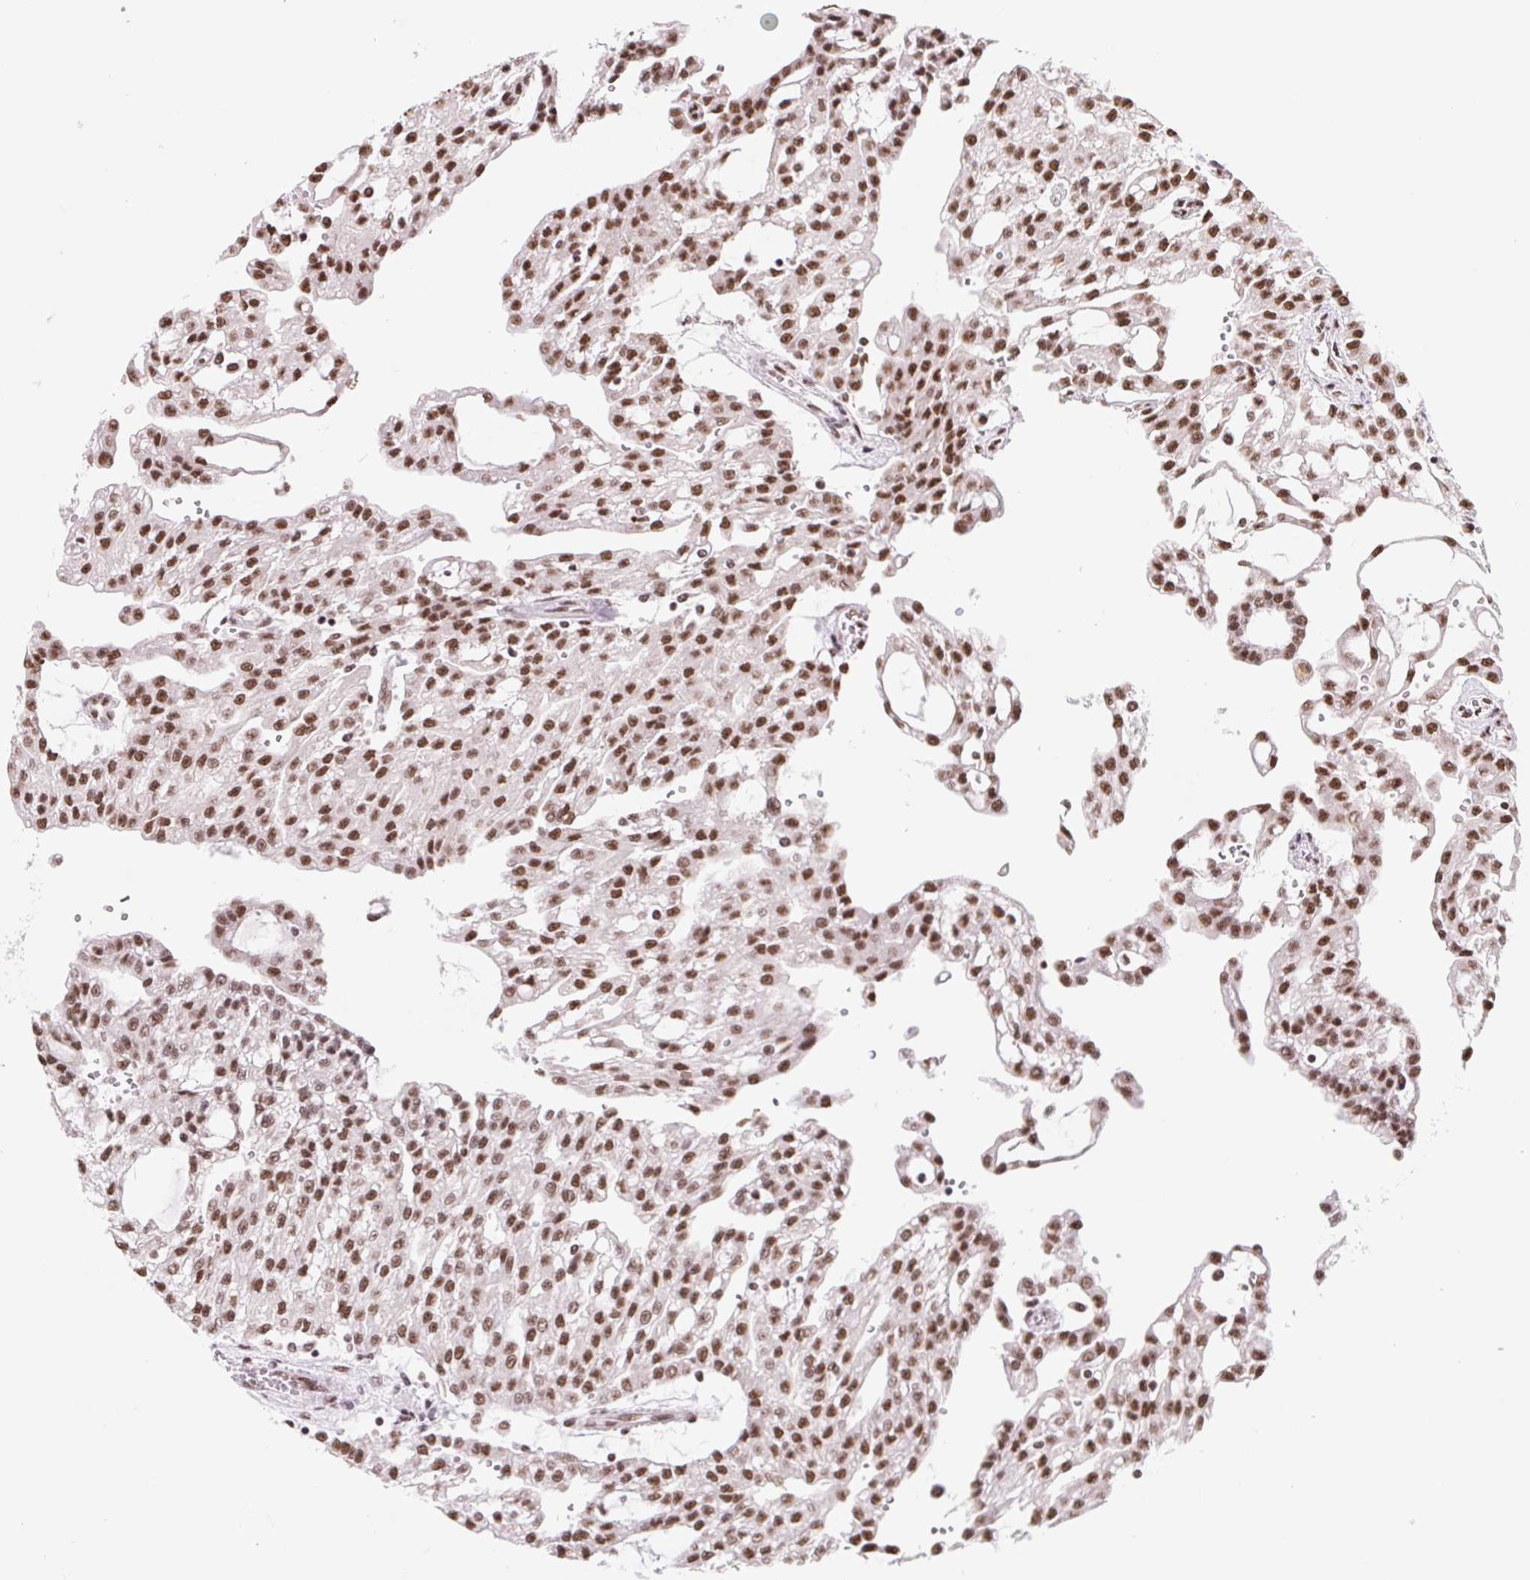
{"staining": {"intensity": "moderate", "quantity": ">75%", "location": "nuclear"}, "tissue": "renal cancer", "cell_type": "Tumor cells", "image_type": "cancer", "snomed": [{"axis": "morphology", "description": "Adenocarcinoma, NOS"}, {"axis": "topography", "description": "Kidney"}], "caption": "The histopathology image shows staining of renal cancer, revealing moderate nuclear protein expression (brown color) within tumor cells.", "gene": "SNRPG", "patient": {"sex": "male", "age": 63}}